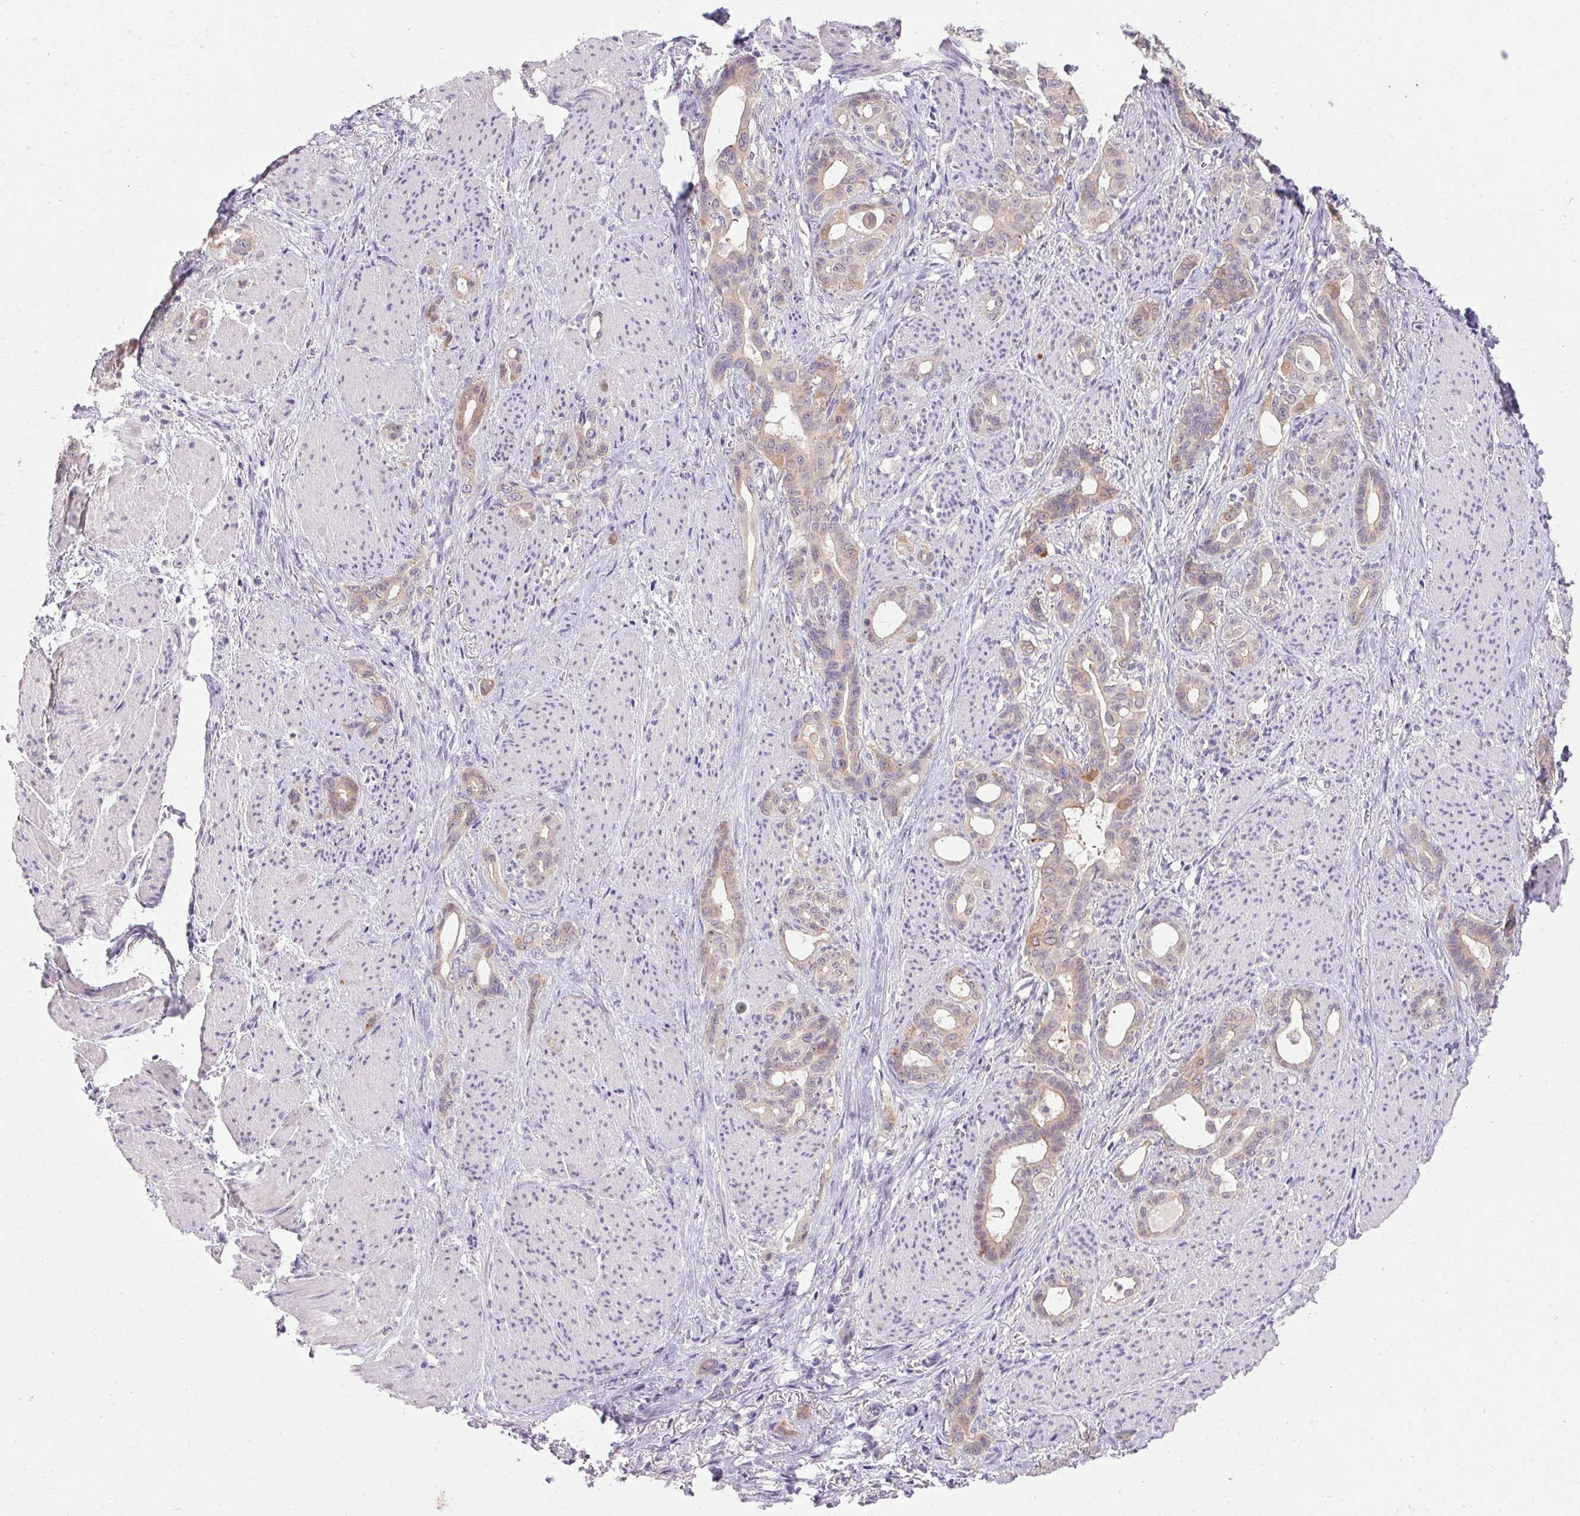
{"staining": {"intensity": "weak", "quantity": "25%-75%", "location": "cytoplasmic/membranous"}, "tissue": "stomach cancer", "cell_type": "Tumor cells", "image_type": "cancer", "snomed": [{"axis": "morphology", "description": "Normal tissue, NOS"}, {"axis": "morphology", "description": "Adenocarcinoma, NOS"}, {"axis": "topography", "description": "Esophagus"}, {"axis": "topography", "description": "Stomach, upper"}], "caption": "Protein staining reveals weak cytoplasmic/membranous expression in about 25%-75% of tumor cells in stomach cancer.", "gene": "HSD17B3", "patient": {"sex": "male", "age": 62}}